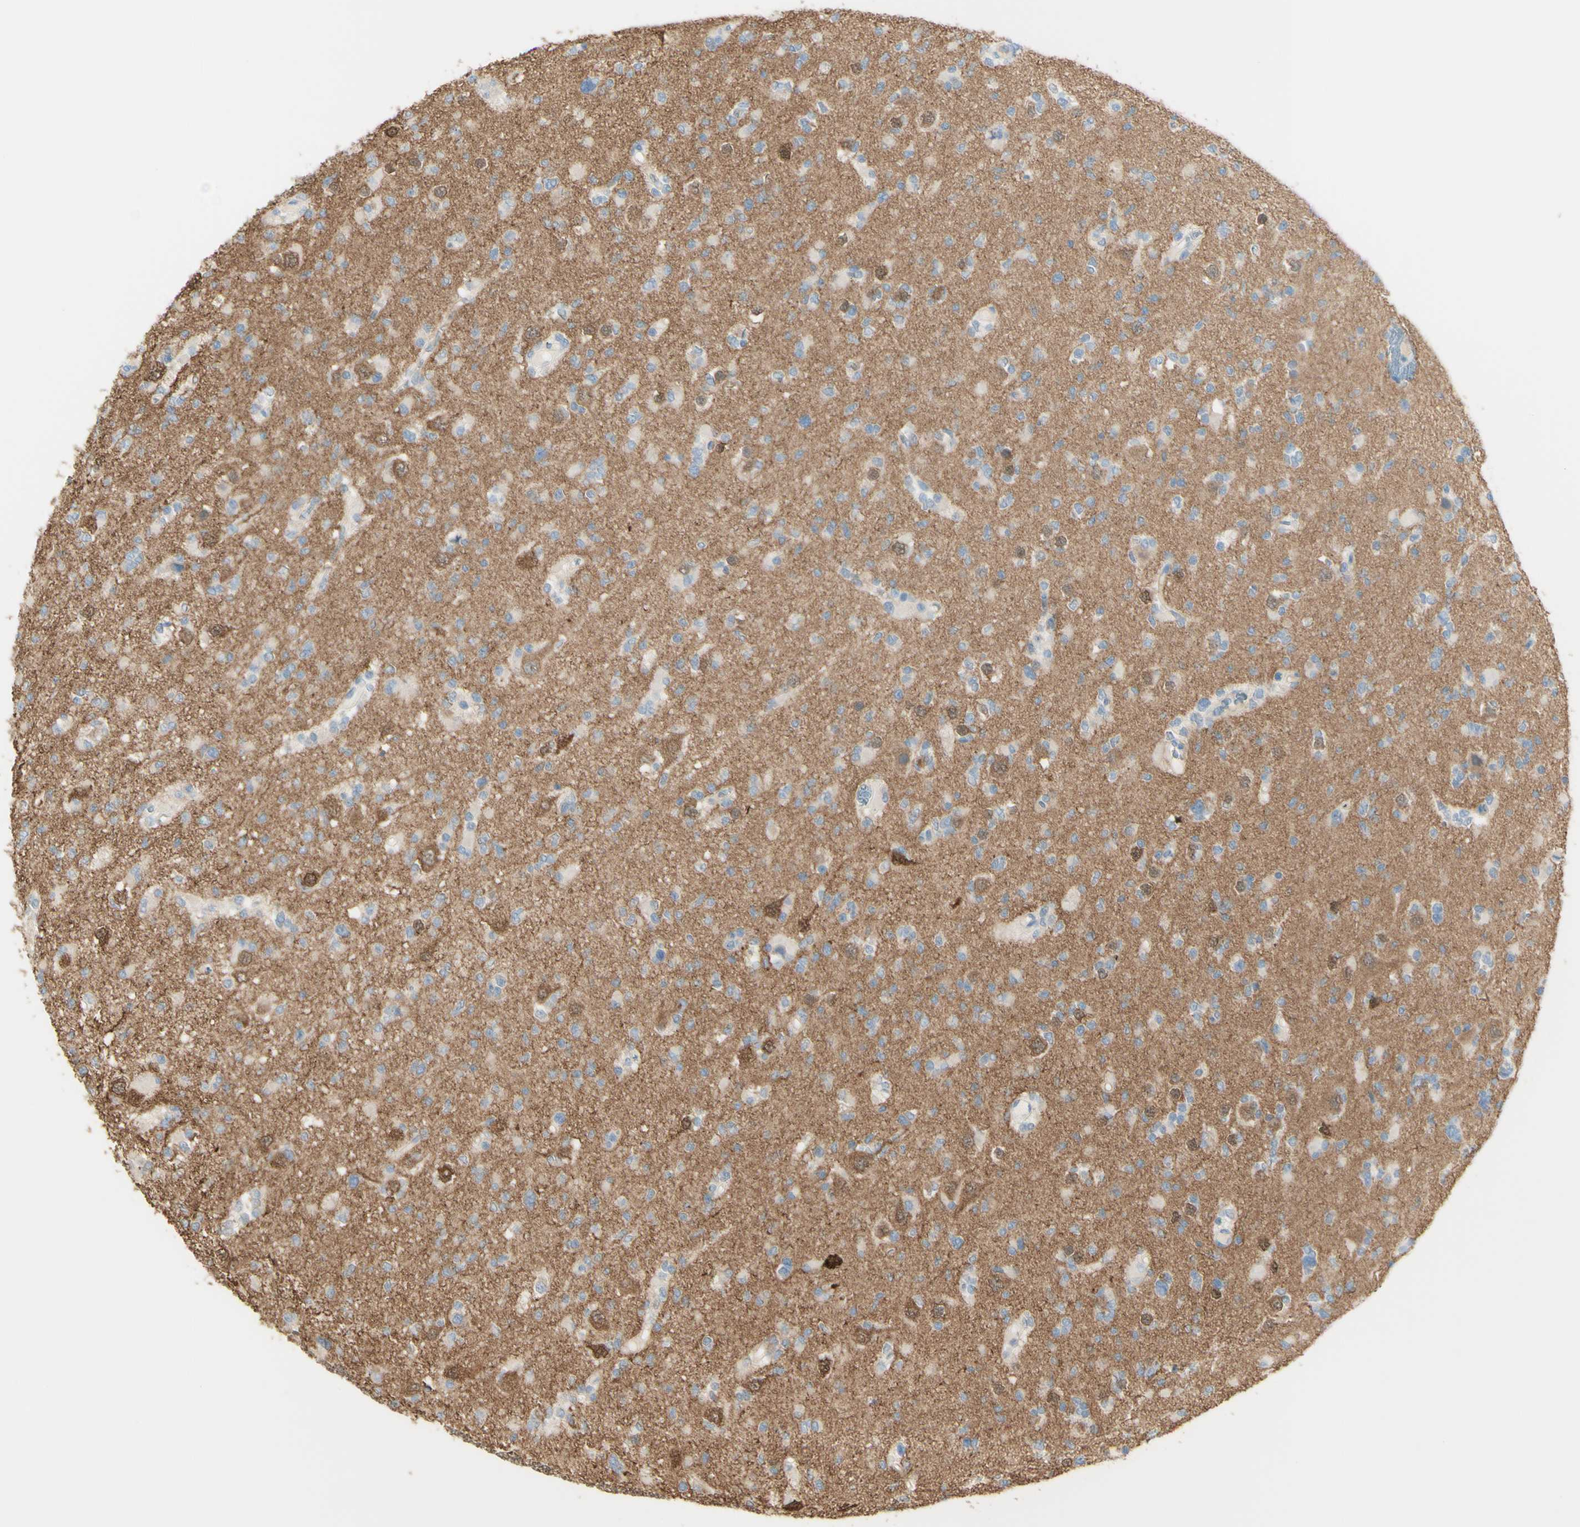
{"staining": {"intensity": "moderate", "quantity": "<25%", "location": "cytoplasmic/membranous"}, "tissue": "glioma", "cell_type": "Tumor cells", "image_type": "cancer", "snomed": [{"axis": "morphology", "description": "Glioma, malignant, Low grade"}, {"axis": "topography", "description": "Brain"}], "caption": "Immunohistochemistry (IHC) histopathology image of human glioma stained for a protein (brown), which reveals low levels of moderate cytoplasmic/membranous positivity in about <25% of tumor cells.", "gene": "TSPAN1", "patient": {"sex": "female", "age": 22}}